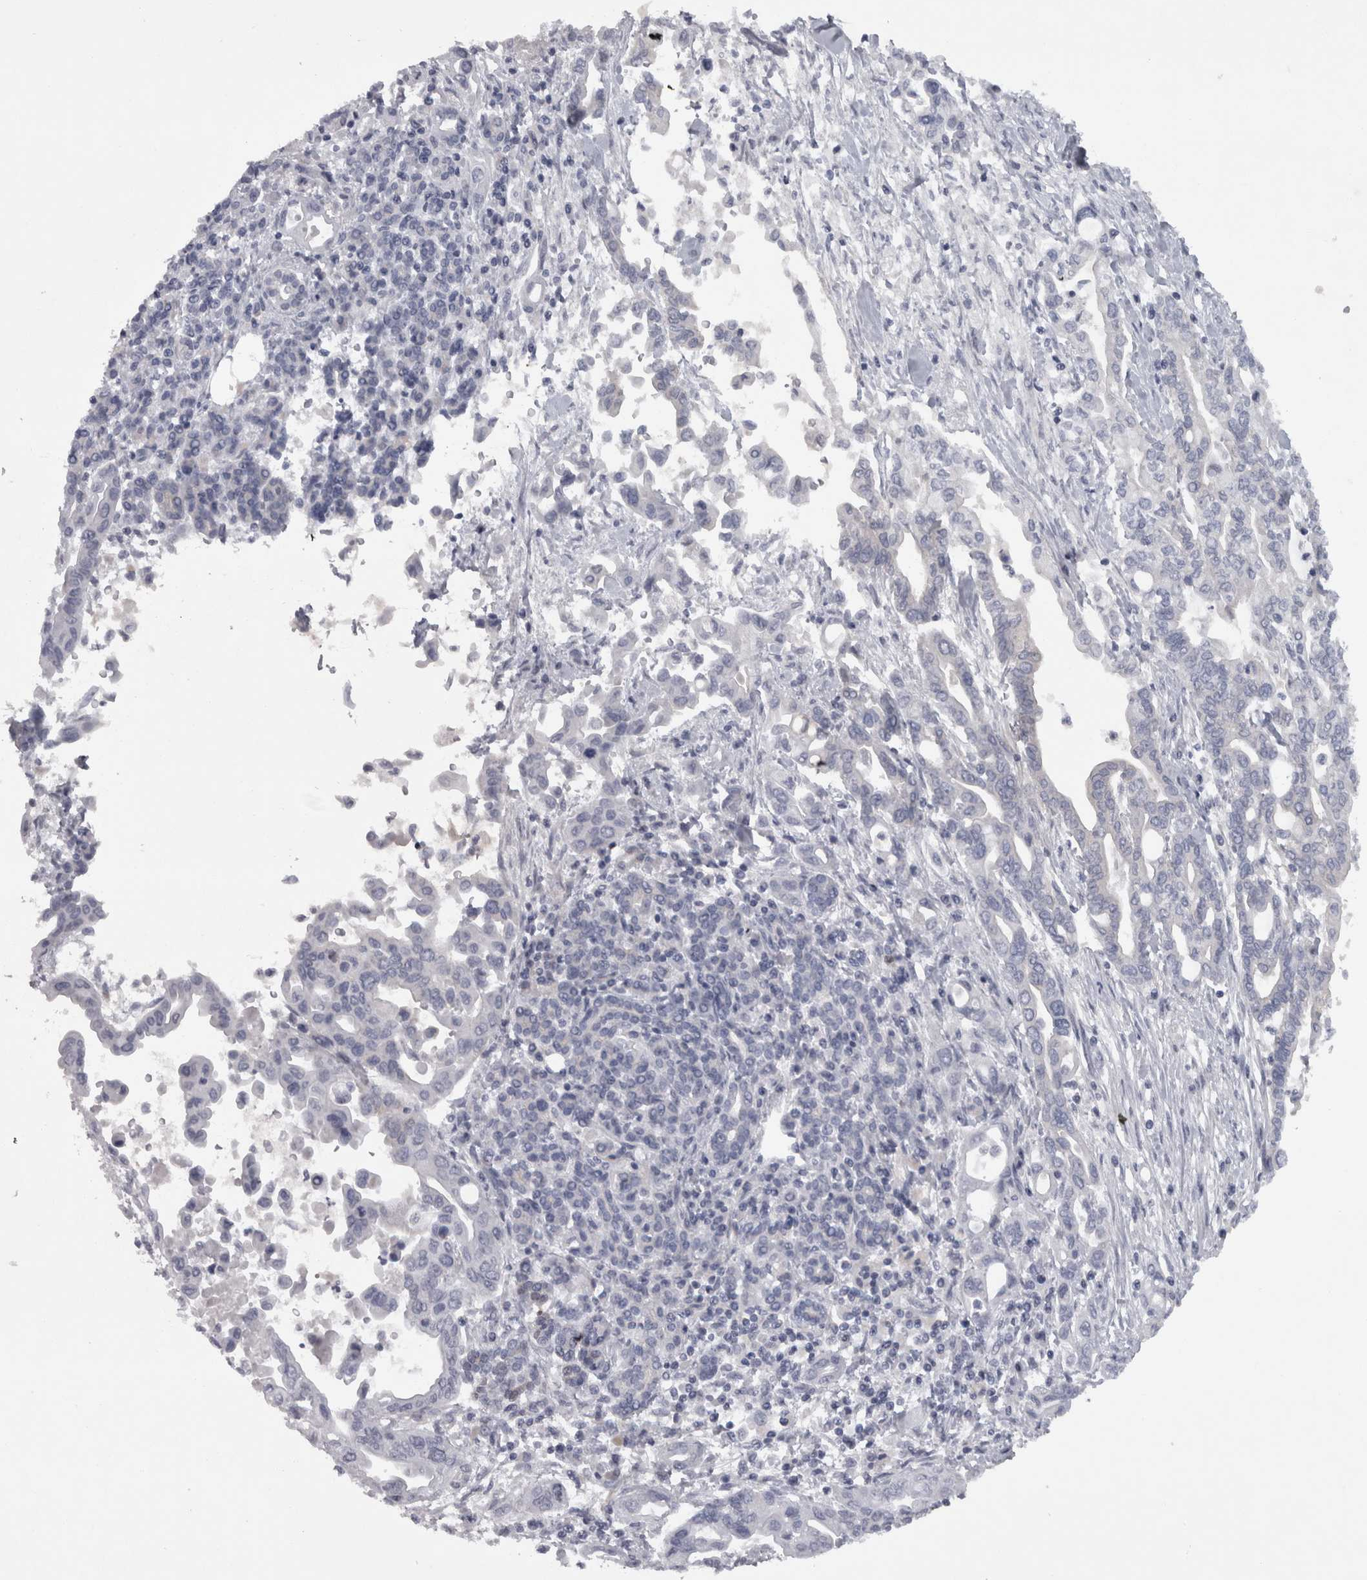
{"staining": {"intensity": "negative", "quantity": "none", "location": "none"}, "tissue": "pancreatic cancer", "cell_type": "Tumor cells", "image_type": "cancer", "snomed": [{"axis": "morphology", "description": "Adenocarcinoma, NOS"}, {"axis": "topography", "description": "Pancreas"}], "caption": "Immunohistochemistry image of neoplastic tissue: human pancreatic cancer stained with DAB shows no significant protein staining in tumor cells.", "gene": "PPP1R12B", "patient": {"sex": "female", "age": 57}}